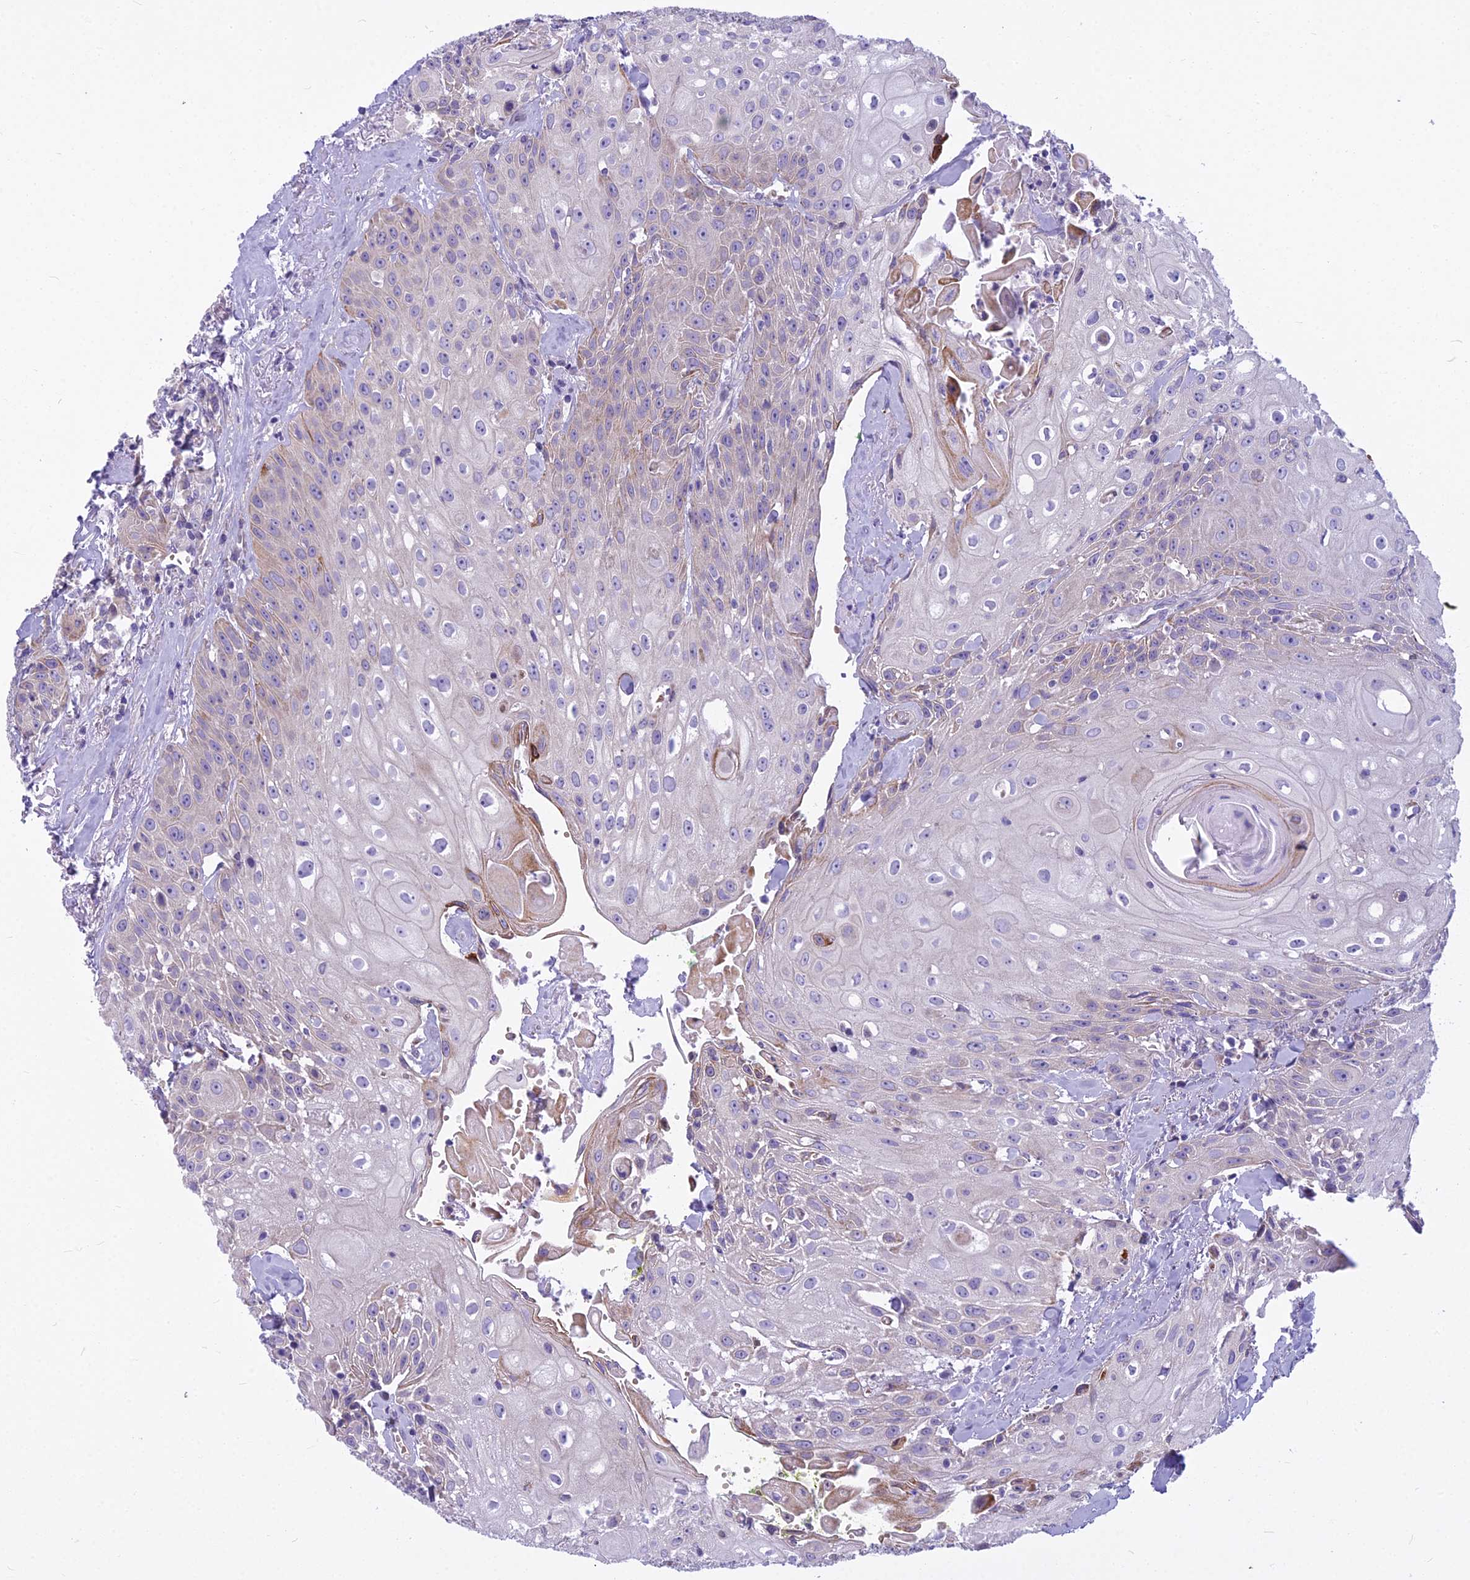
{"staining": {"intensity": "negative", "quantity": "none", "location": "none"}, "tissue": "head and neck cancer", "cell_type": "Tumor cells", "image_type": "cancer", "snomed": [{"axis": "morphology", "description": "Squamous cell carcinoma, NOS"}, {"axis": "topography", "description": "Oral tissue"}, {"axis": "topography", "description": "Head-Neck"}], "caption": "A micrograph of squamous cell carcinoma (head and neck) stained for a protein shows no brown staining in tumor cells.", "gene": "PCDHB14", "patient": {"sex": "female", "age": 82}}